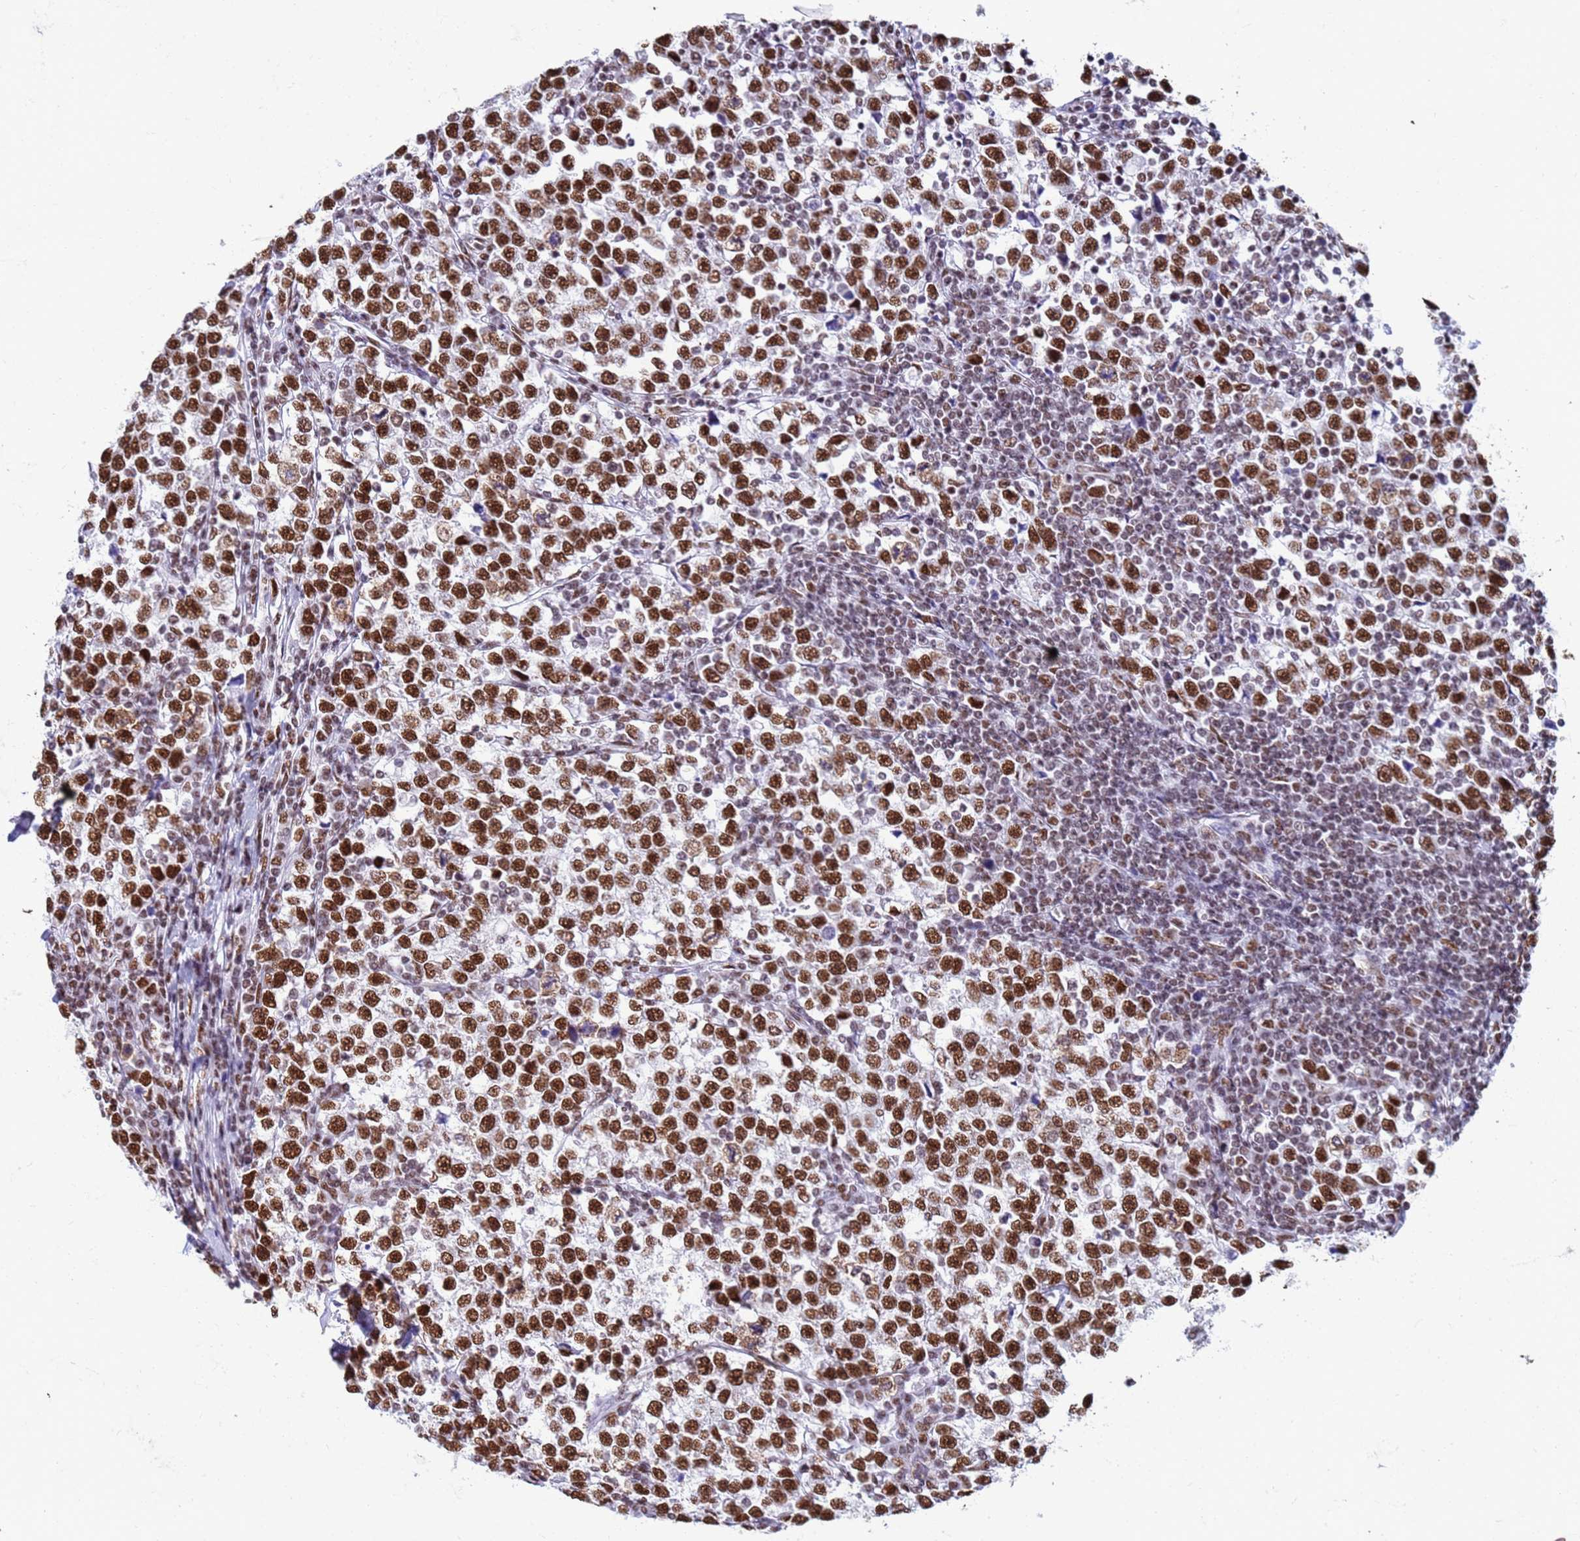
{"staining": {"intensity": "strong", "quantity": ">75%", "location": "nuclear"}, "tissue": "testis cancer", "cell_type": "Tumor cells", "image_type": "cancer", "snomed": [{"axis": "morphology", "description": "Normal tissue, NOS"}, {"axis": "morphology", "description": "Seminoma, NOS"}, {"axis": "topography", "description": "Testis"}], "caption": "A histopathology image of human testis seminoma stained for a protein exhibits strong nuclear brown staining in tumor cells.", "gene": "FAM170B", "patient": {"sex": "male", "age": 43}}